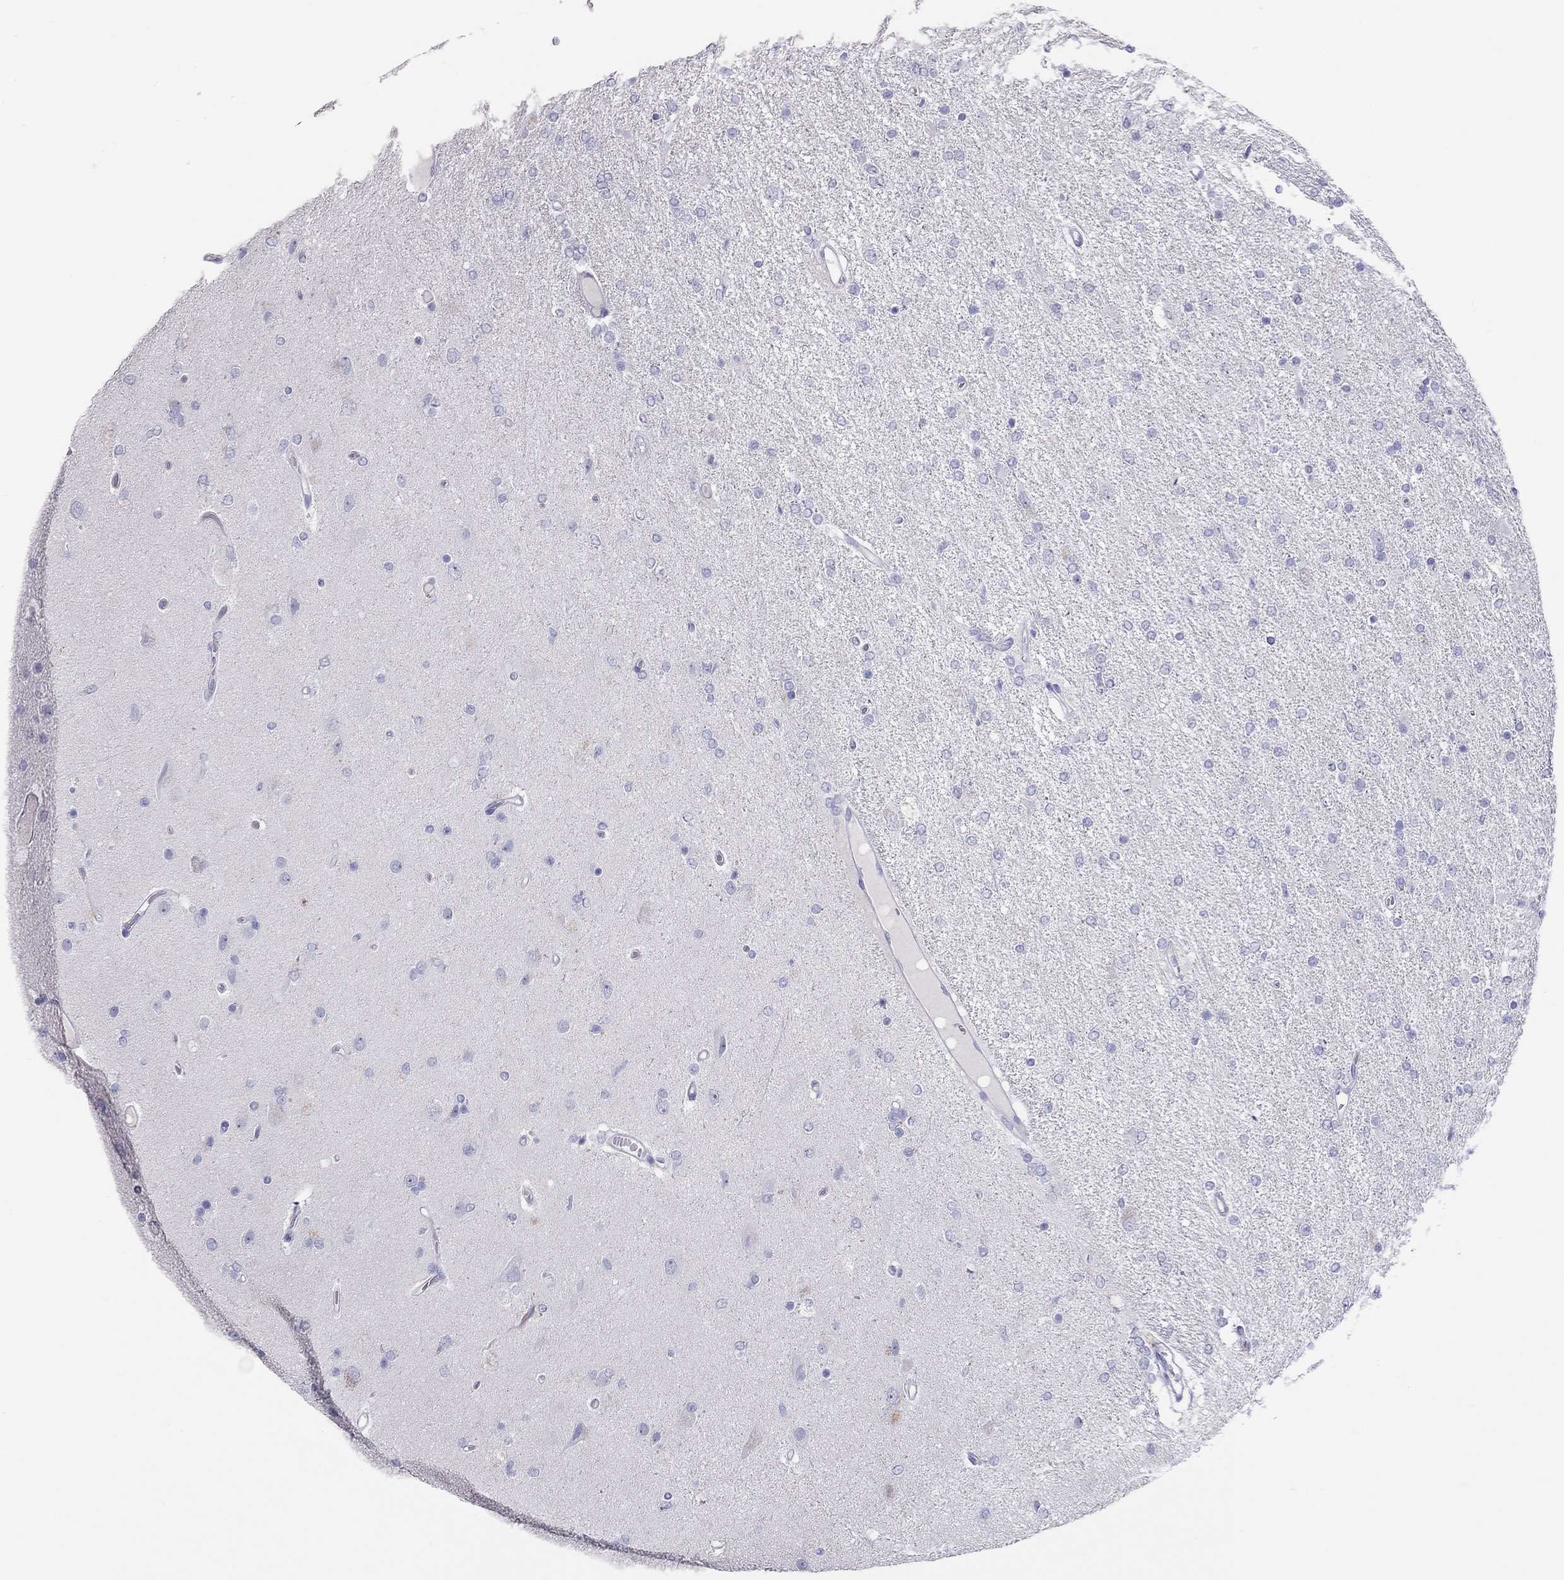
{"staining": {"intensity": "negative", "quantity": "none", "location": "none"}, "tissue": "glioma", "cell_type": "Tumor cells", "image_type": "cancer", "snomed": [{"axis": "morphology", "description": "Glioma, malignant, High grade"}, {"axis": "topography", "description": "Cerebral cortex"}], "caption": "Malignant high-grade glioma was stained to show a protein in brown. There is no significant expression in tumor cells.", "gene": "IL17REL", "patient": {"sex": "male", "age": 70}}